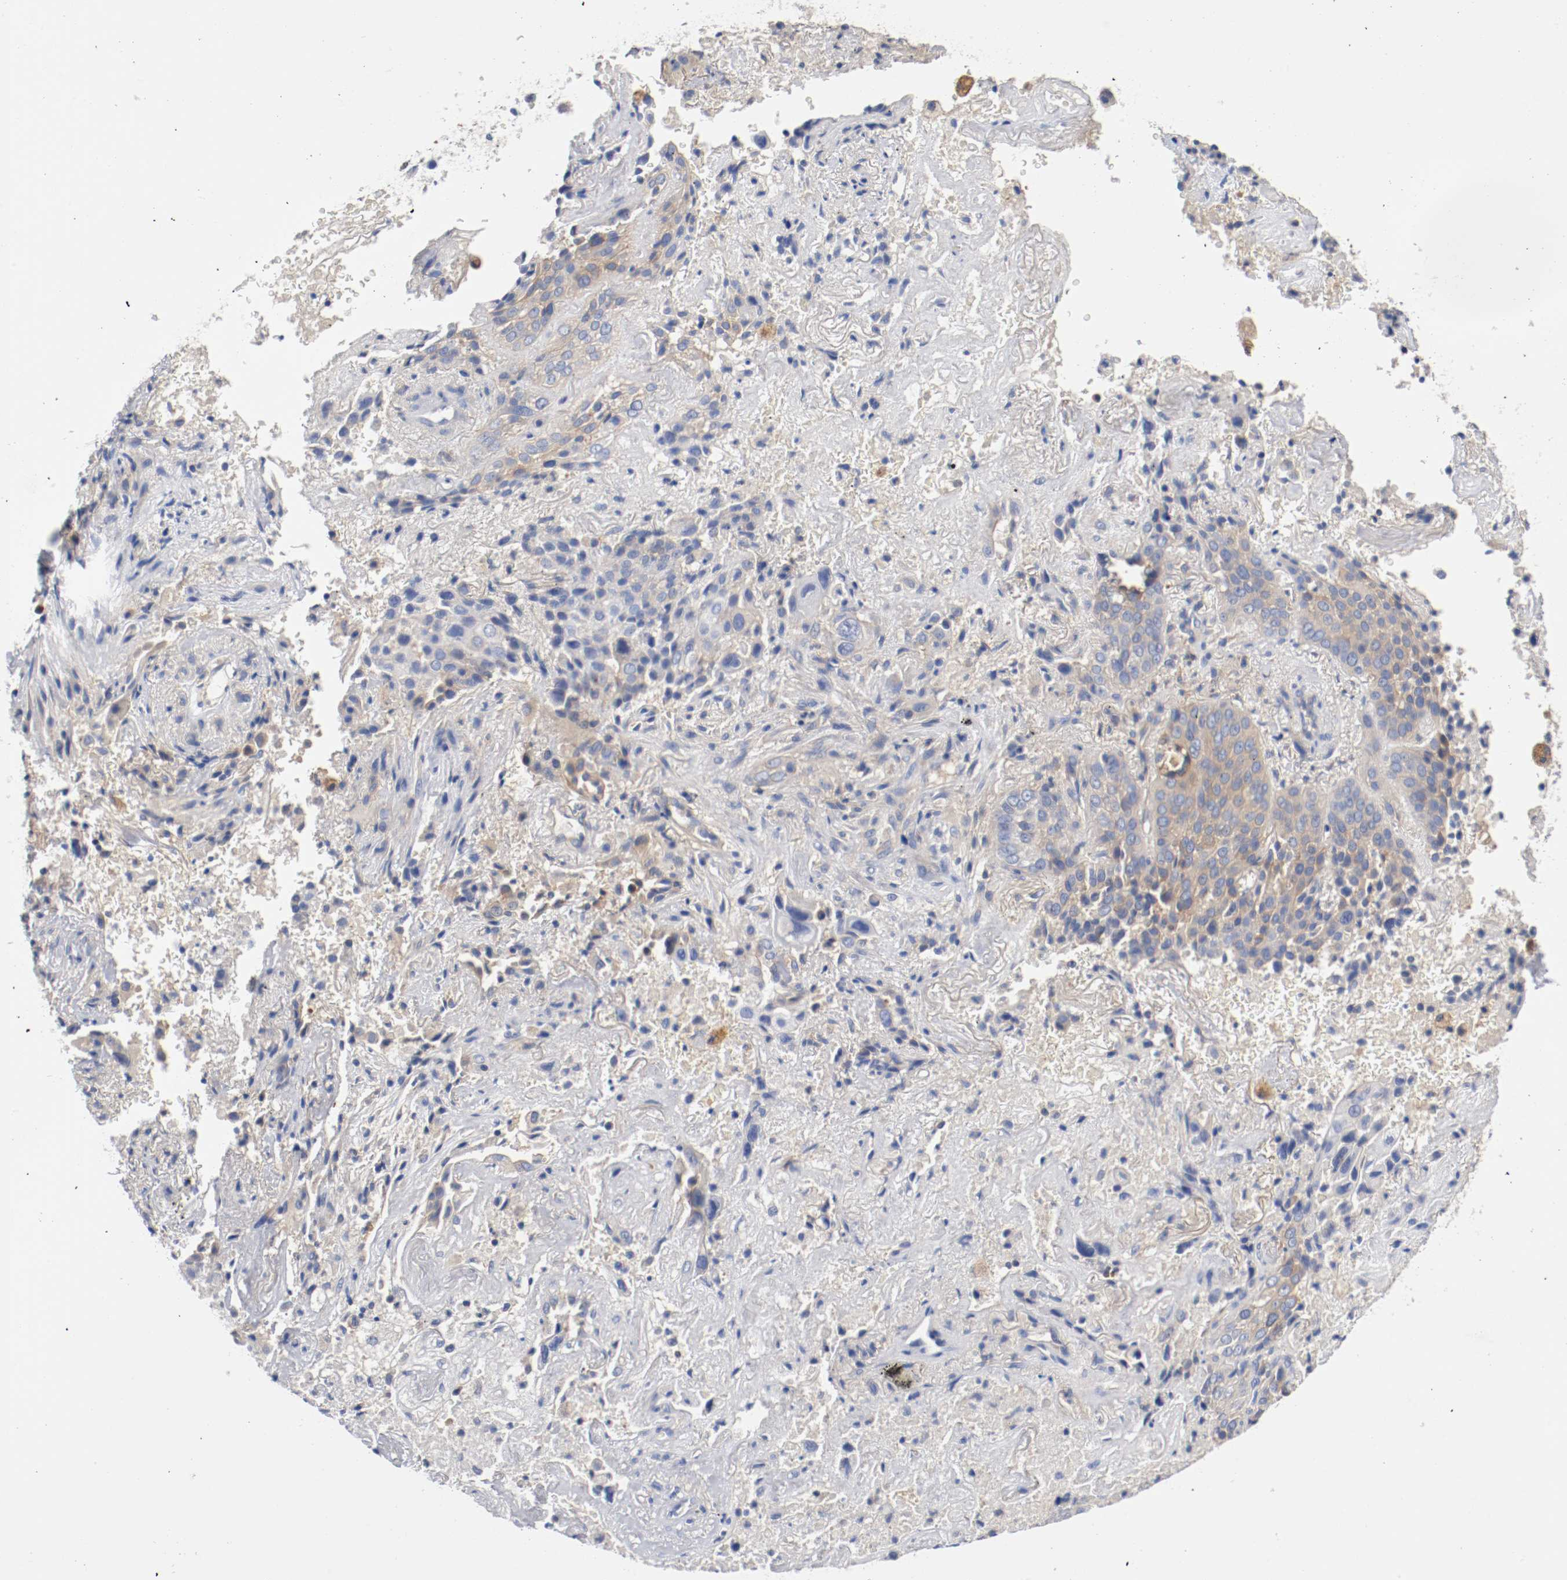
{"staining": {"intensity": "weak", "quantity": ">75%", "location": "cytoplasmic/membranous"}, "tissue": "lung cancer", "cell_type": "Tumor cells", "image_type": "cancer", "snomed": [{"axis": "morphology", "description": "Squamous cell carcinoma, NOS"}, {"axis": "topography", "description": "Lung"}], "caption": "Immunohistochemical staining of lung squamous cell carcinoma demonstrates low levels of weak cytoplasmic/membranous expression in approximately >75% of tumor cells.", "gene": "HGS", "patient": {"sex": "male", "age": 54}}